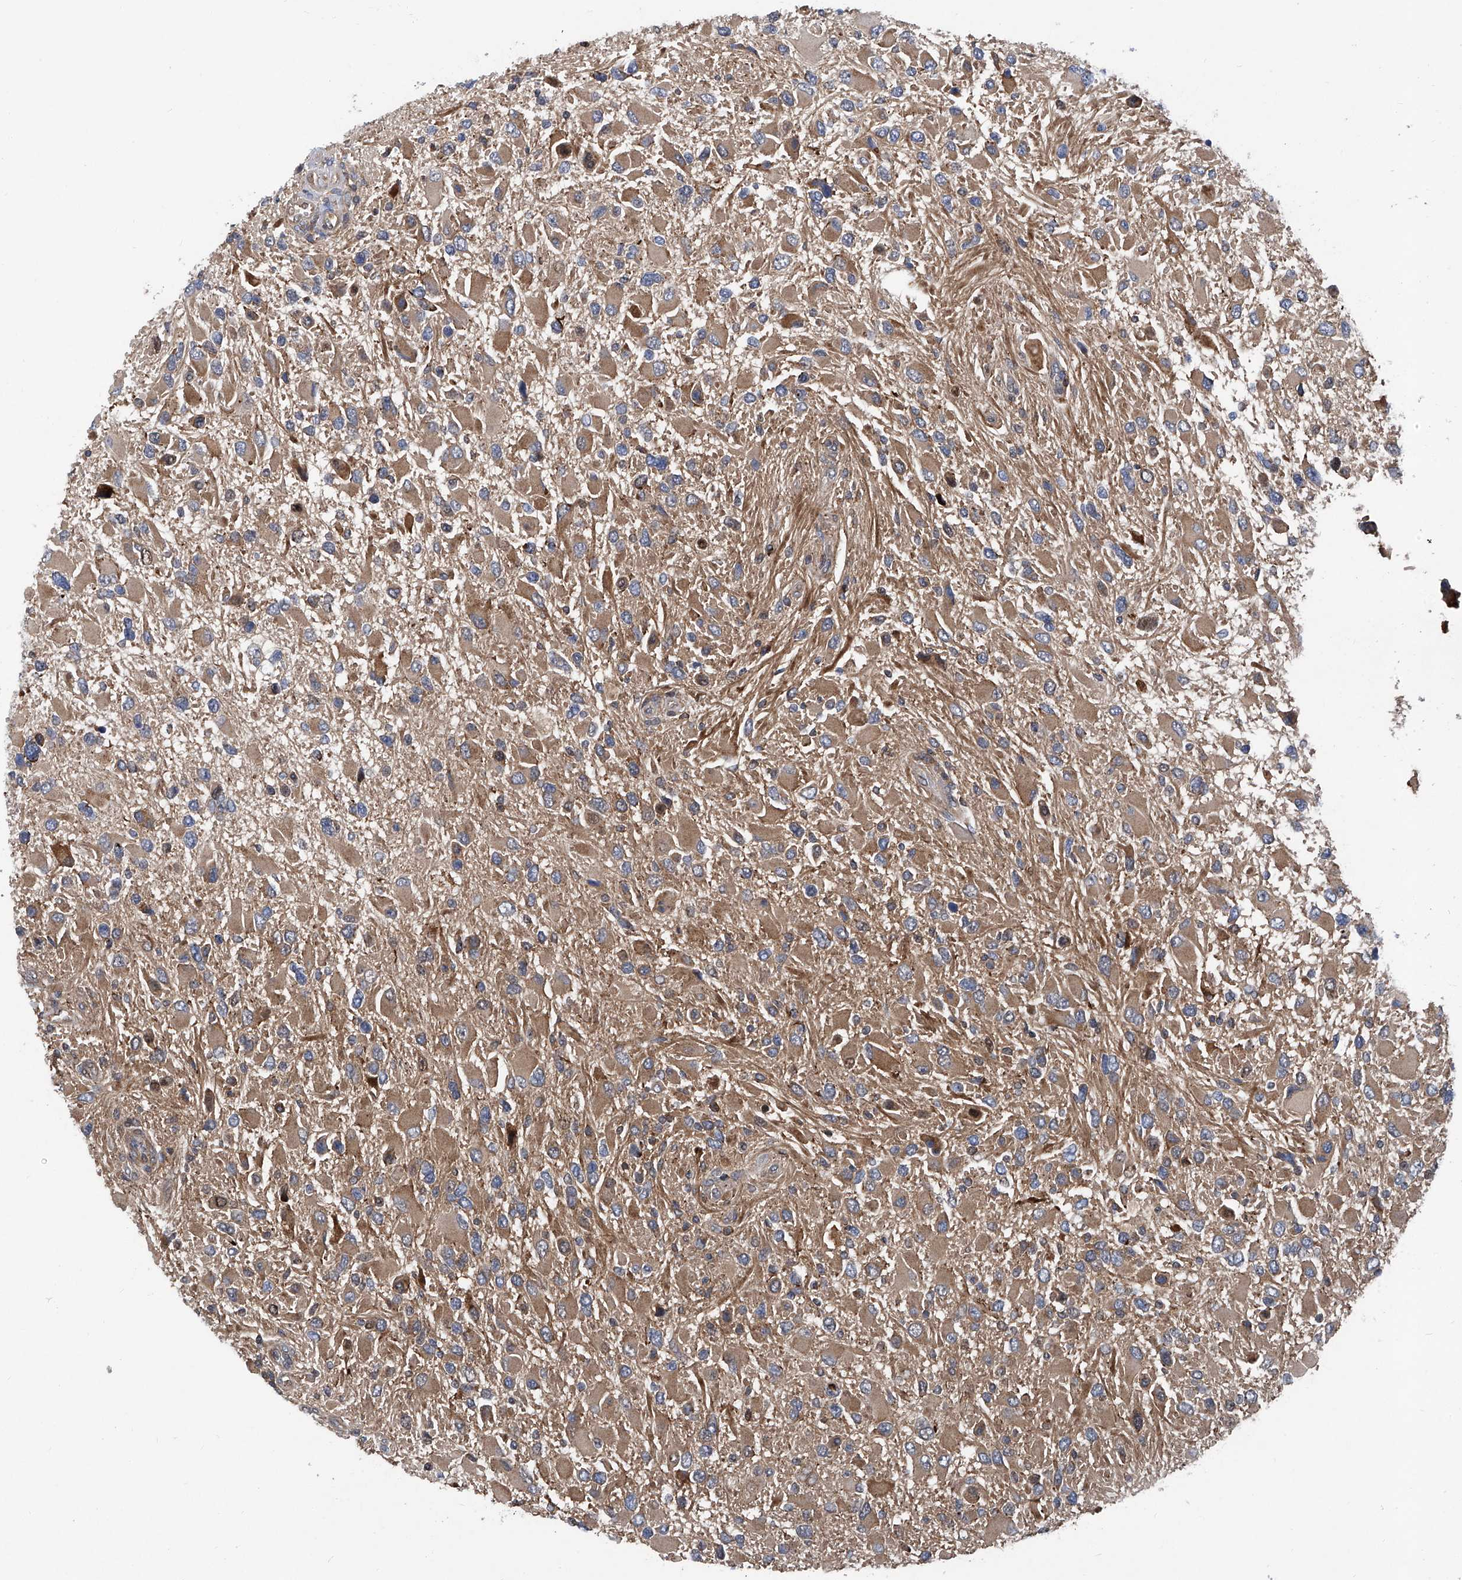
{"staining": {"intensity": "weak", "quantity": ">75%", "location": "cytoplasmic/membranous"}, "tissue": "glioma", "cell_type": "Tumor cells", "image_type": "cancer", "snomed": [{"axis": "morphology", "description": "Glioma, malignant, High grade"}, {"axis": "topography", "description": "Brain"}], "caption": "Immunohistochemistry (IHC) photomicrograph of malignant high-grade glioma stained for a protein (brown), which shows low levels of weak cytoplasmic/membranous staining in about >75% of tumor cells.", "gene": "NT5C3A", "patient": {"sex": "male", "age": 53}}